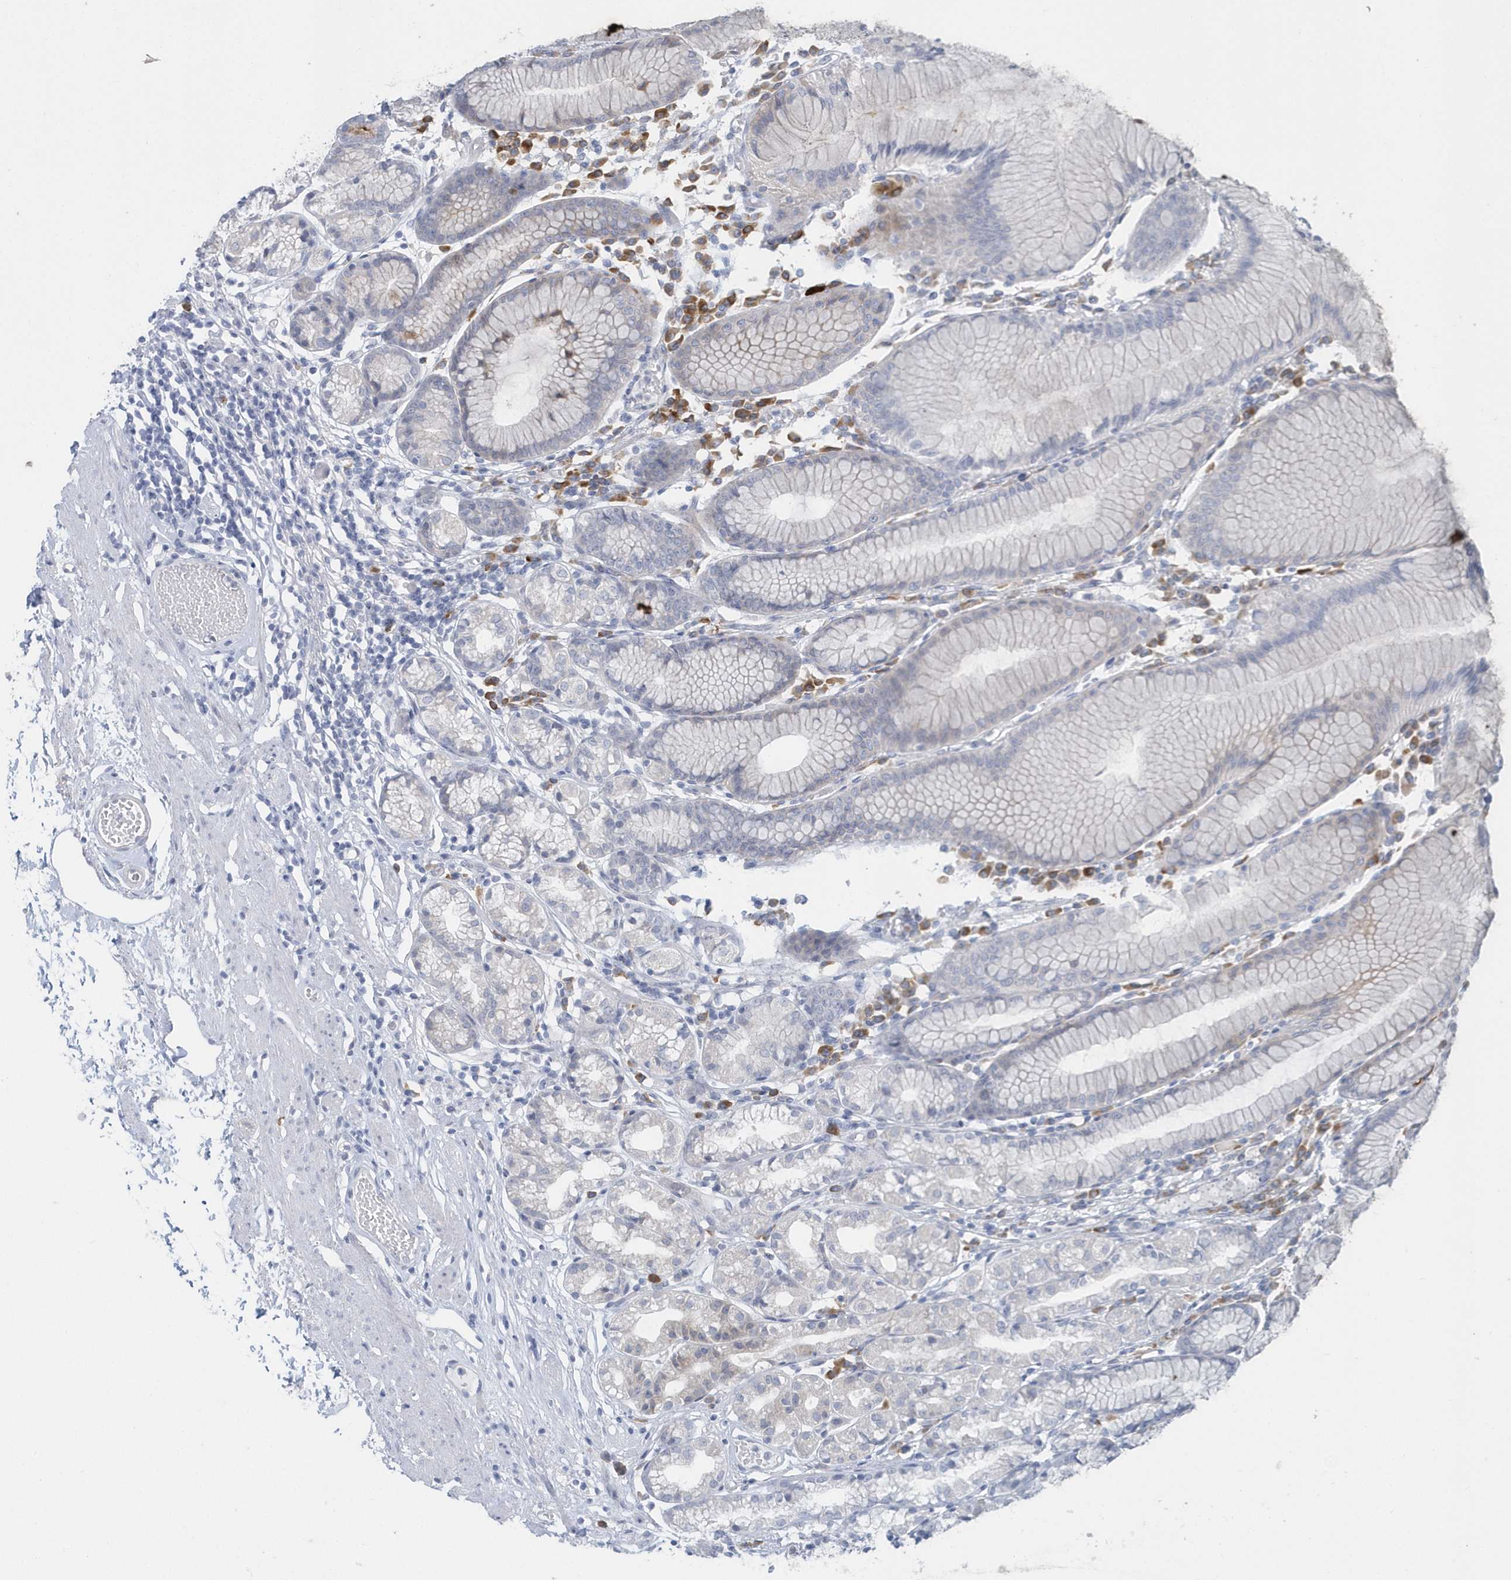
{"staining": {"intensity": "weak", "quantity": "25%-75%", "location": "cytoplasmic/membranous"}, "tissue": "stomach", "cell_type": "Glandular cells", "image_type": "normal", "snomed": [{"axis": "morphology", "description": "Normal tissue, NOS"}, {"axis": "topography", "description": "Stomach"}], "caption": "Stomach stained with a brown dye exhibits weak cytoplasmic/membranous positive positivity in approximately 25%-75% of glandular cells.", "gene": "HERPUD1", "patient": {"sex": "female", "age": 57}}